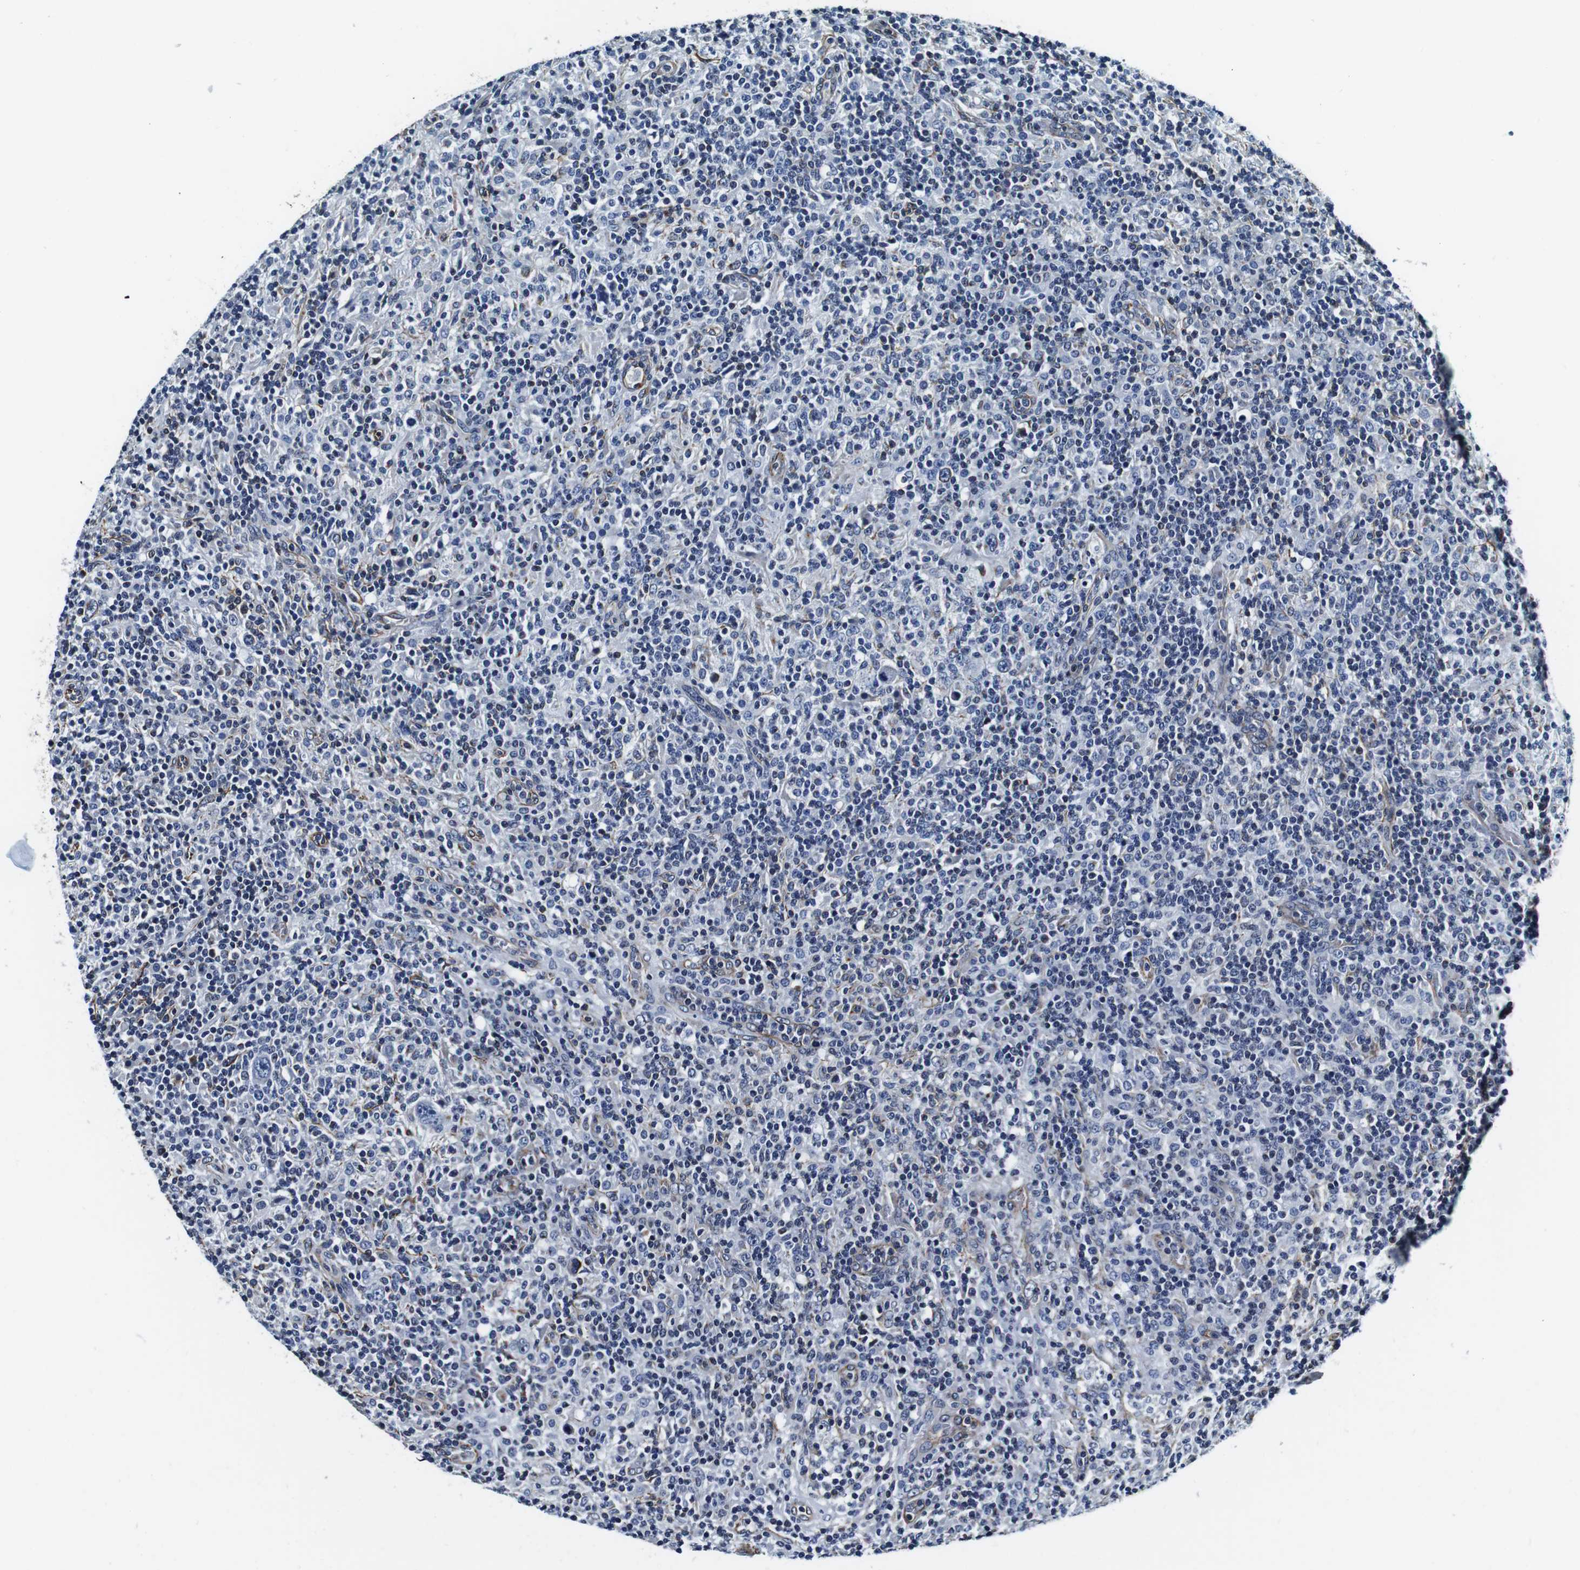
{"staining": {"intensity": "negative", "quantity": "none", "location": "none"}, "tissue": "lymphoma", "cell_type": "Tumor cells", "image_type": "cancer", "snomed": [{"axis": "morphology", "description": "Hodgkin's disease, NOS"}, {"axis": "topography", "description": "Lymph node"}], "caption": "This histopathology image is of lymphoma stained with immunohistochemistry (IHC) to label a protein in brown with the nuclei are counter-stained blue. There is no positivity in tumor cells. The staining is performed using DAB (3,3'-diaminobenzidine) brown chromogen with nuclei counter-stained in using hematoxylin.", "gene": "GJE1", "patient": {"sex": "male", "age": 70}}